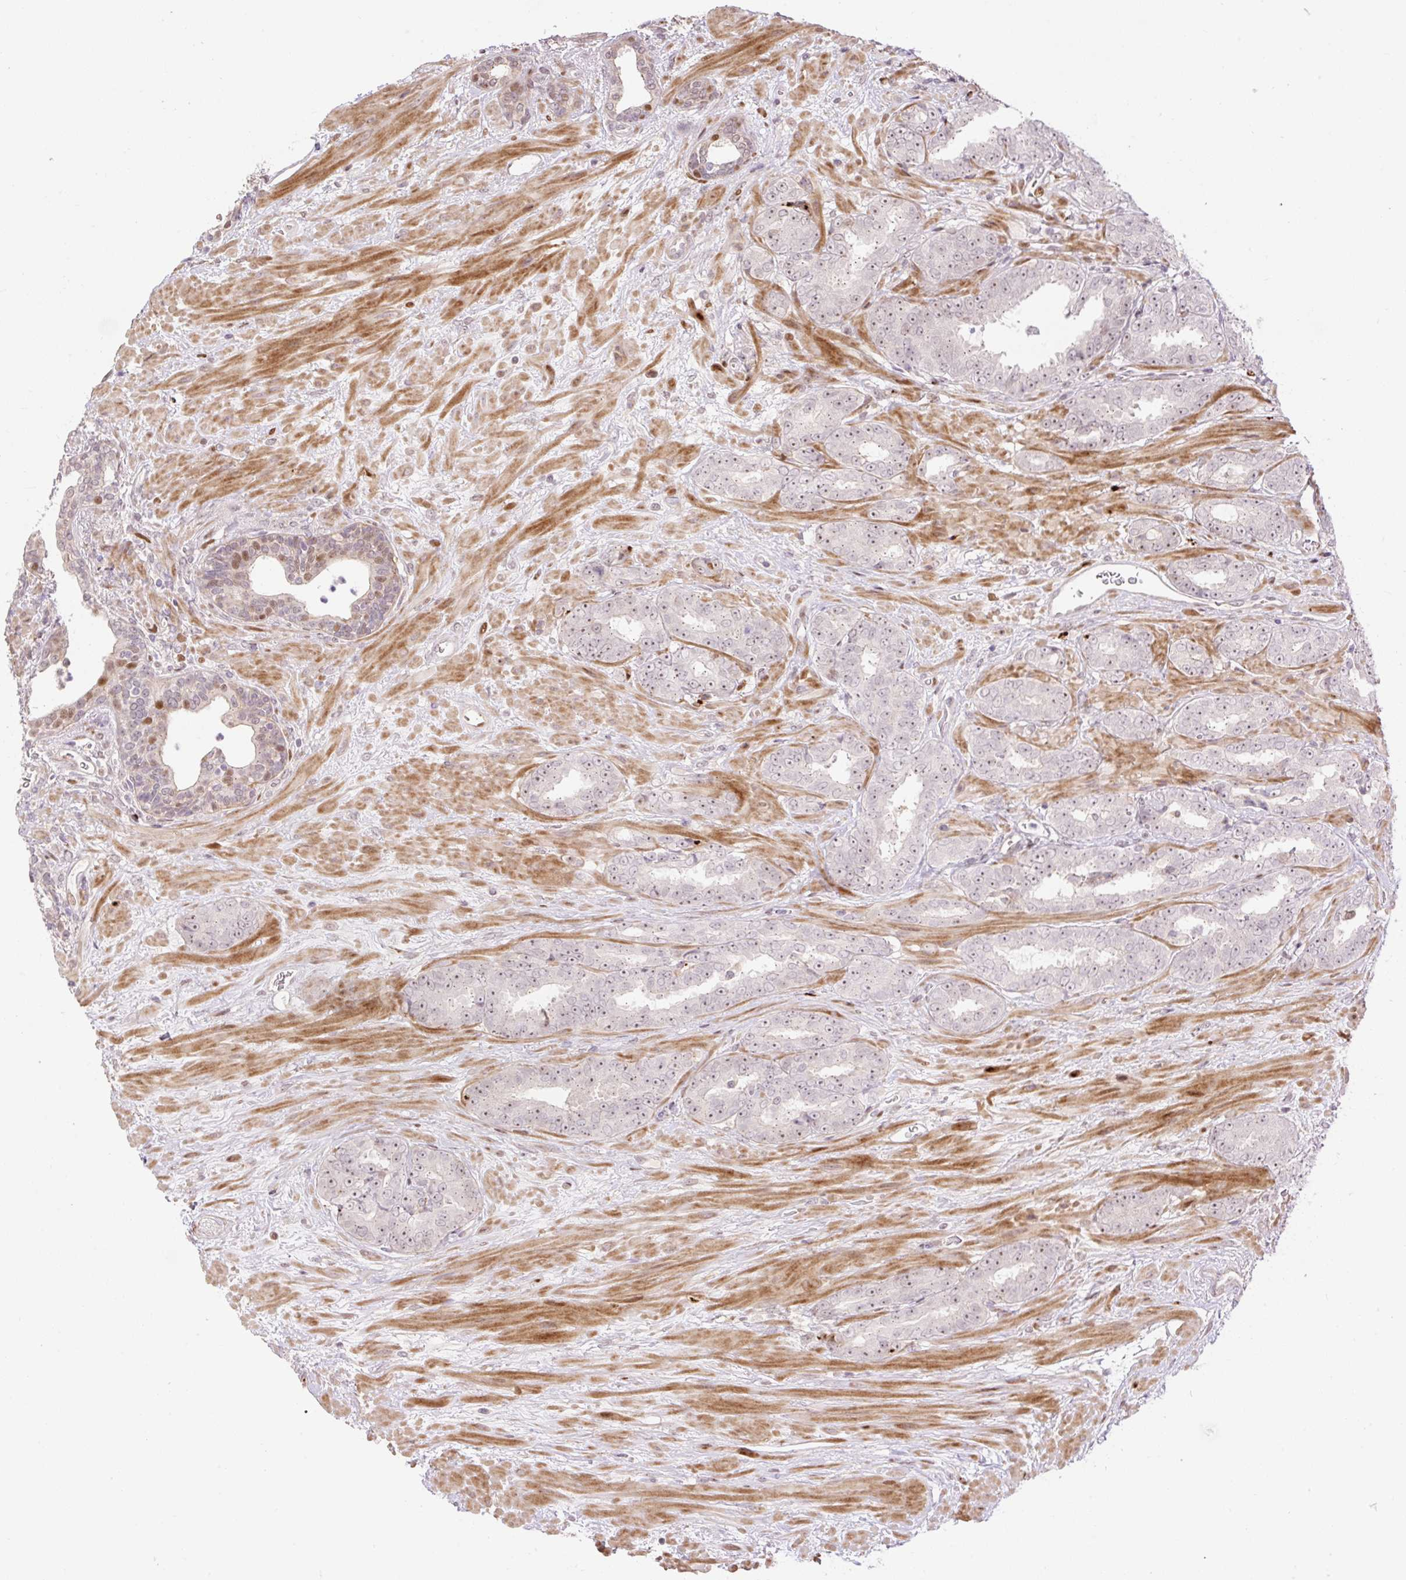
{"staining": {"intensity": "weak", "quantity": "25%-75%", "location": "nuclear"}, "tissue": "prostate cancer", "cell_type": "Tumor cells", "image_type": "cancer", "snomed": [{"axis": "morphology", "description": "Adenocarcinoma, High grade"}, {"axis": "topography", "description": "Prostate"}], "caption": "Prostate cancer tissue reveals weak nuclear expression in approximately 25%-75% of tumor cells", "gene": "RIPPLY3", "patient": {"sex": "male", "age": 72}}